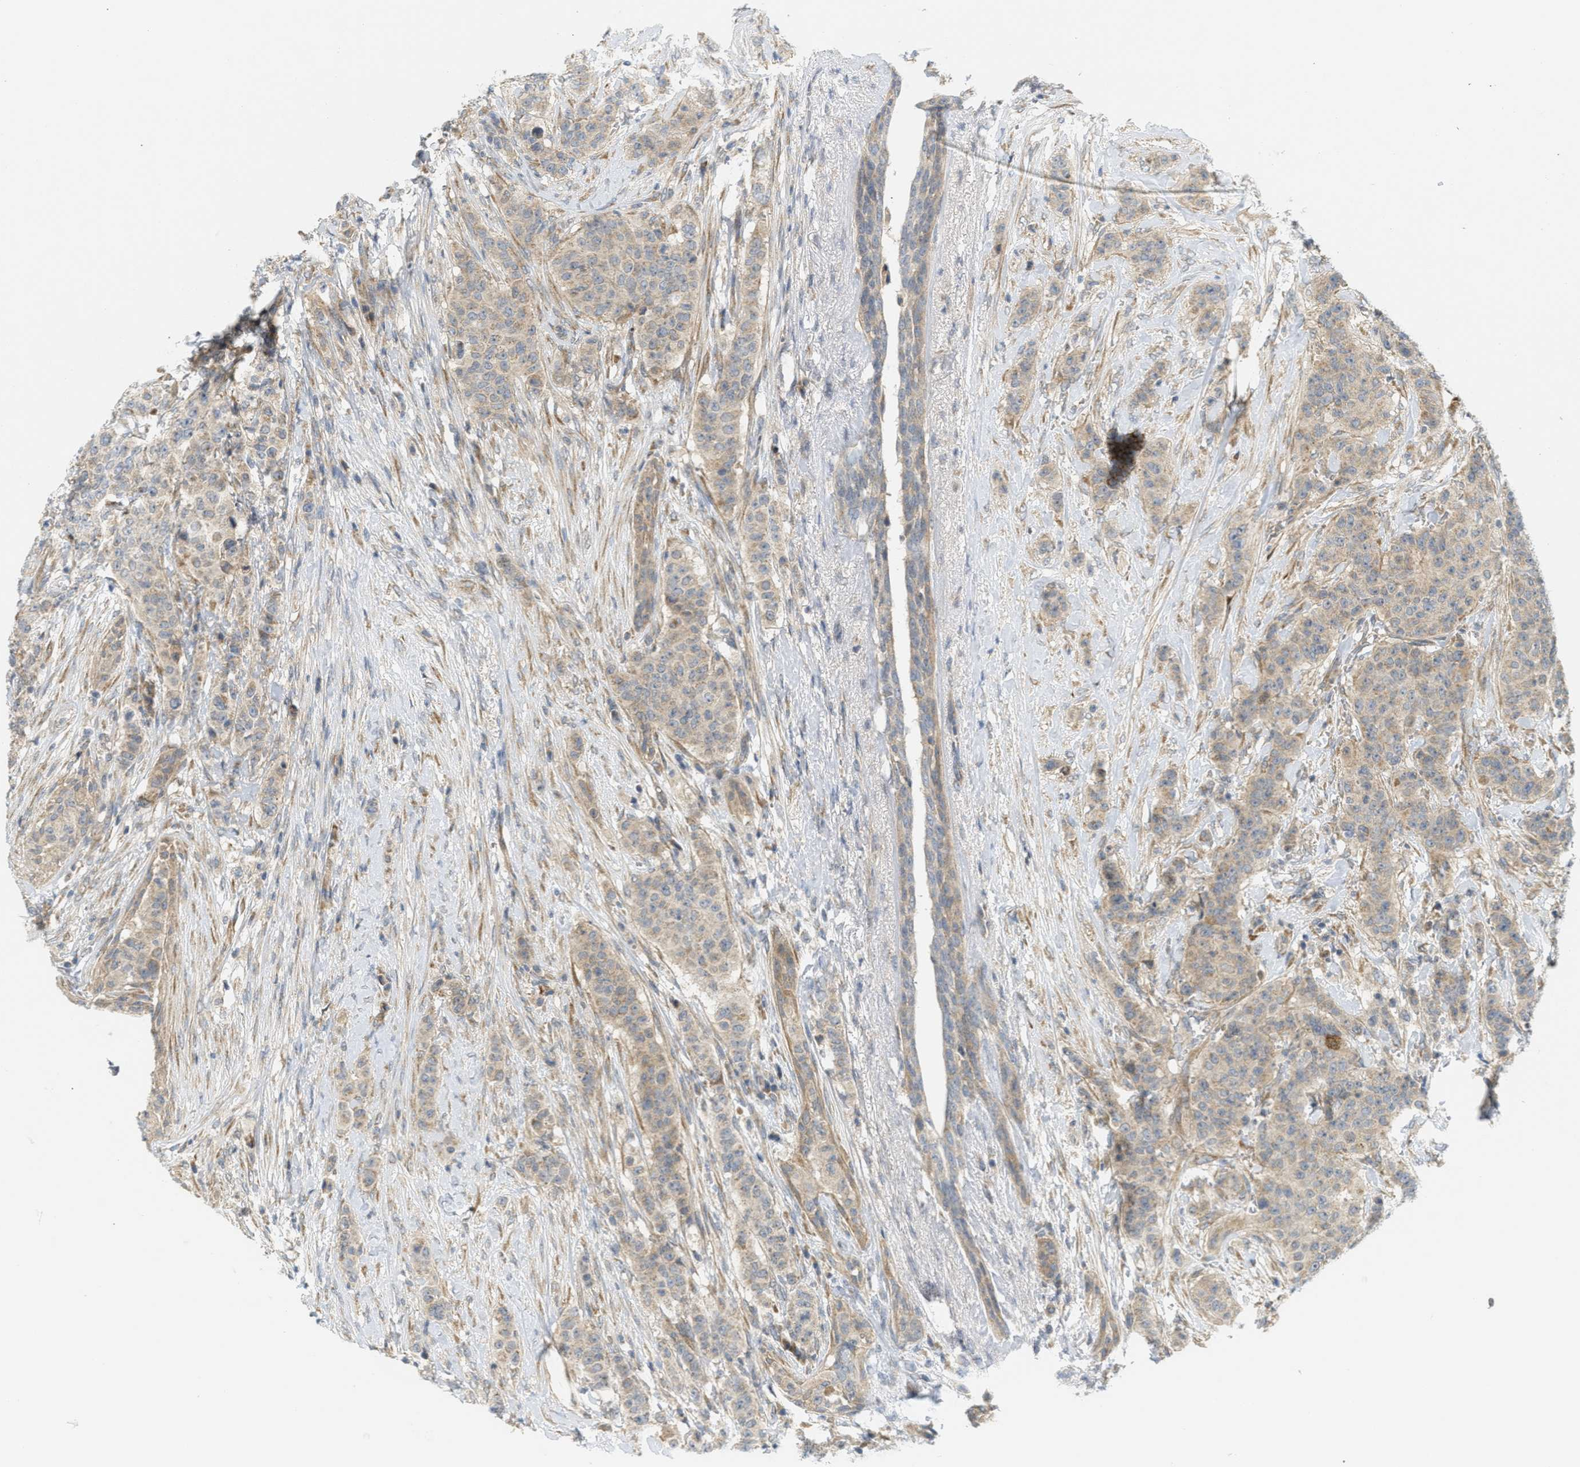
{"staining": {"intensity": "weak", "quantity": ">75%", "location": "cytoplasmic/membranous"}, "tissue": "breast cancer", "cell_type": "Tumor cells", "image_type": "cancer", "snomed": [{"axis": "morphology", "description": "Normal tissue, NOS"}, {"axis": "morphology", "description": "Duct carcinoma"}, {"axis": "topography", "description": "Breast"}], "caption": "High-power microscopy captured an IHC photomicrograph of infiltrating ductal carcinoma (breast), revealing weak cytoplasmic/membranous expression in approximately >75% of tumor cells. The protein of interest is stained brown, and the nuclei are stained in blue (DAB IHC with brightfield microscopy, high magnification).", "gene": "PROC", "patient": {"sex": "female", "age": 40}}